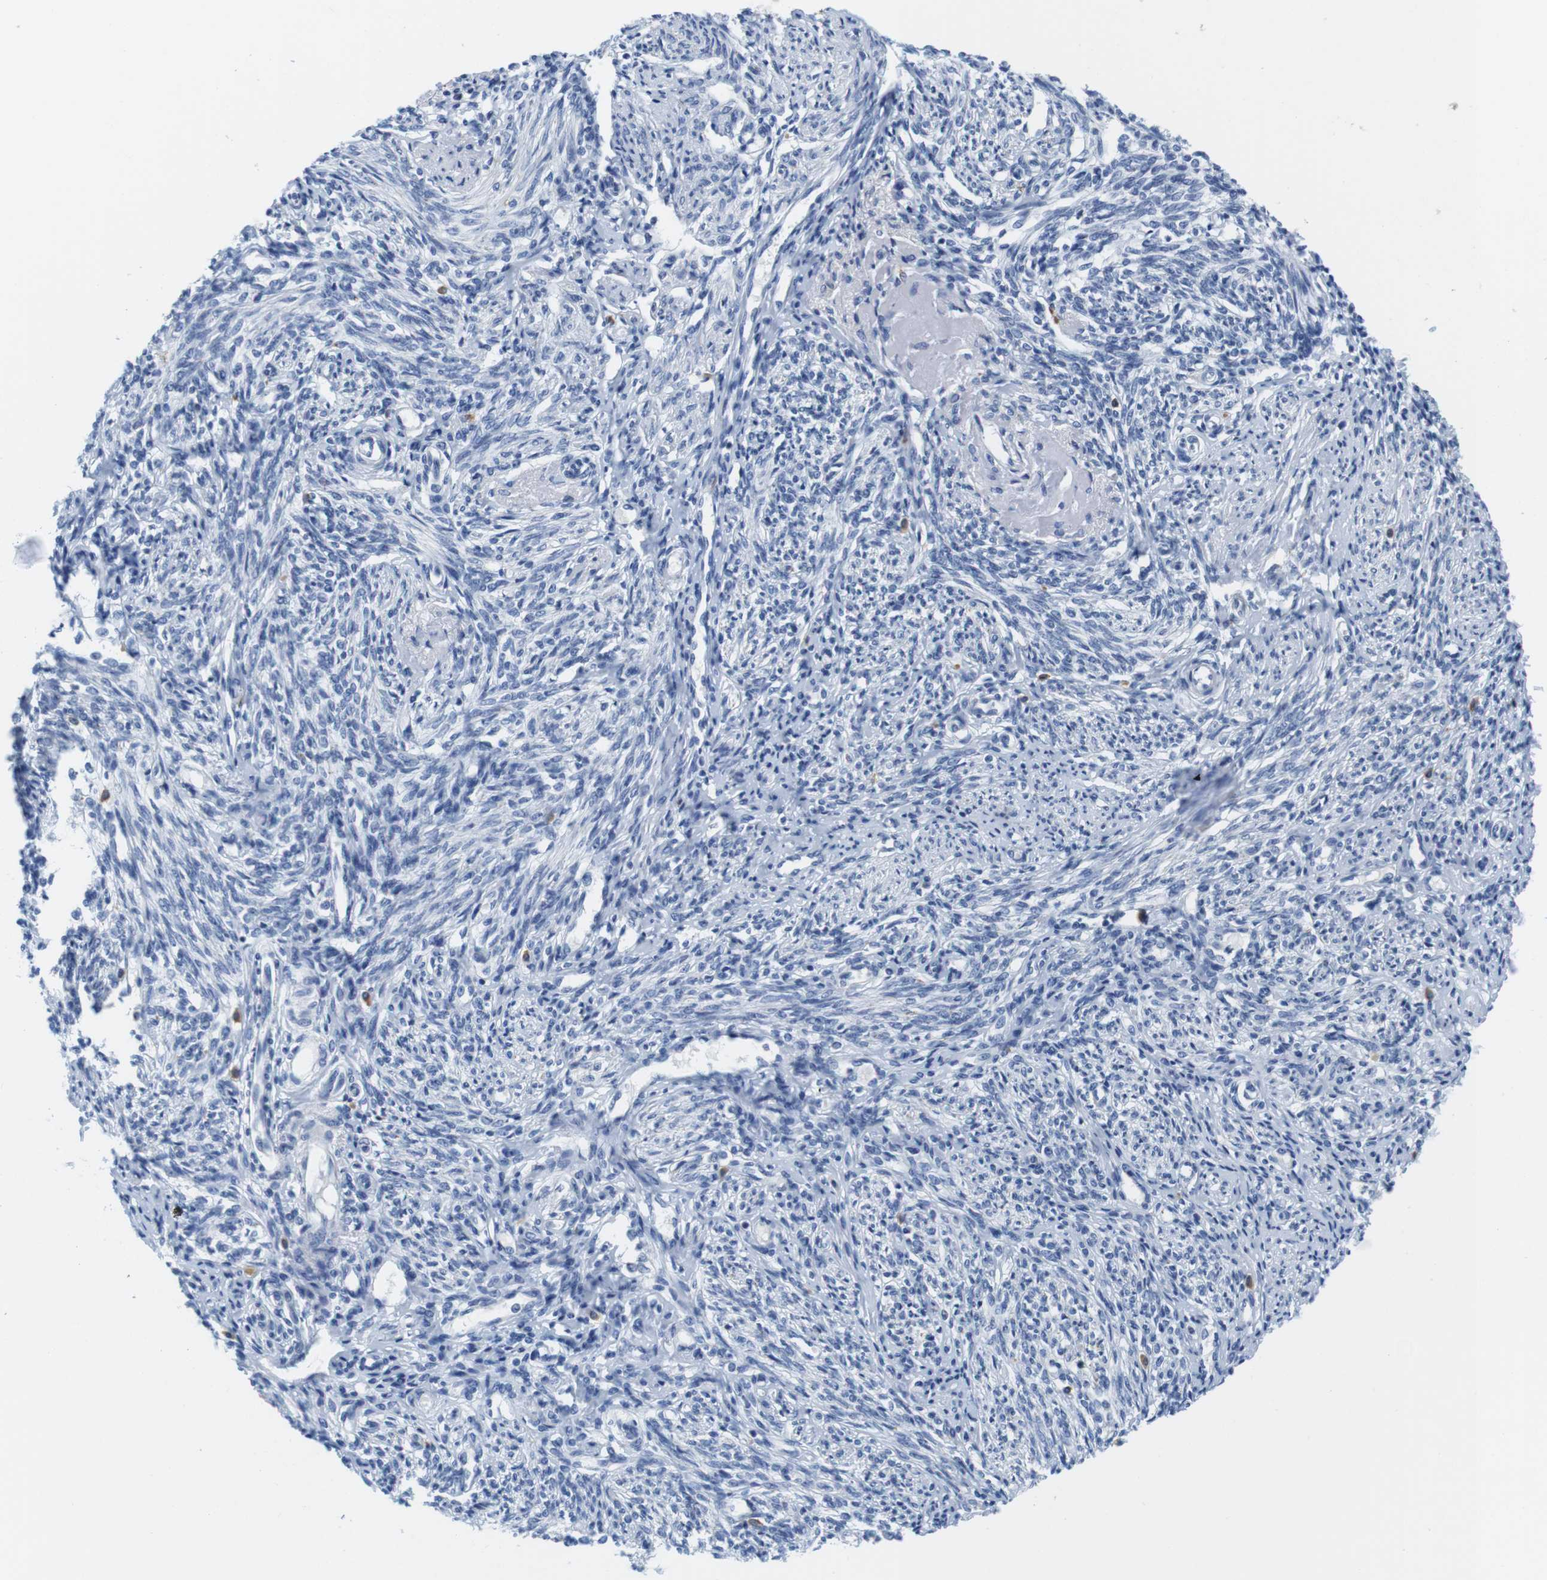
{"staining": {"intensity": "negative", "quantity": "none", "location": "none"}, "tissue": "endometrium", "cell_type": "Cells in endometrial stroma", "image_type": "normal", "snomed": [{"axis": "morphology", "description": "Normal tissue, NOS"}, {"axis": "topography", "description": "Endometrium"}], "caption": "Immunohistochemical staining of normal endometrium exhibits no significant expression in cells in endometrial stroma.", "gene": "CNGA2", "patient": {"sex": "female", "age": 71}}